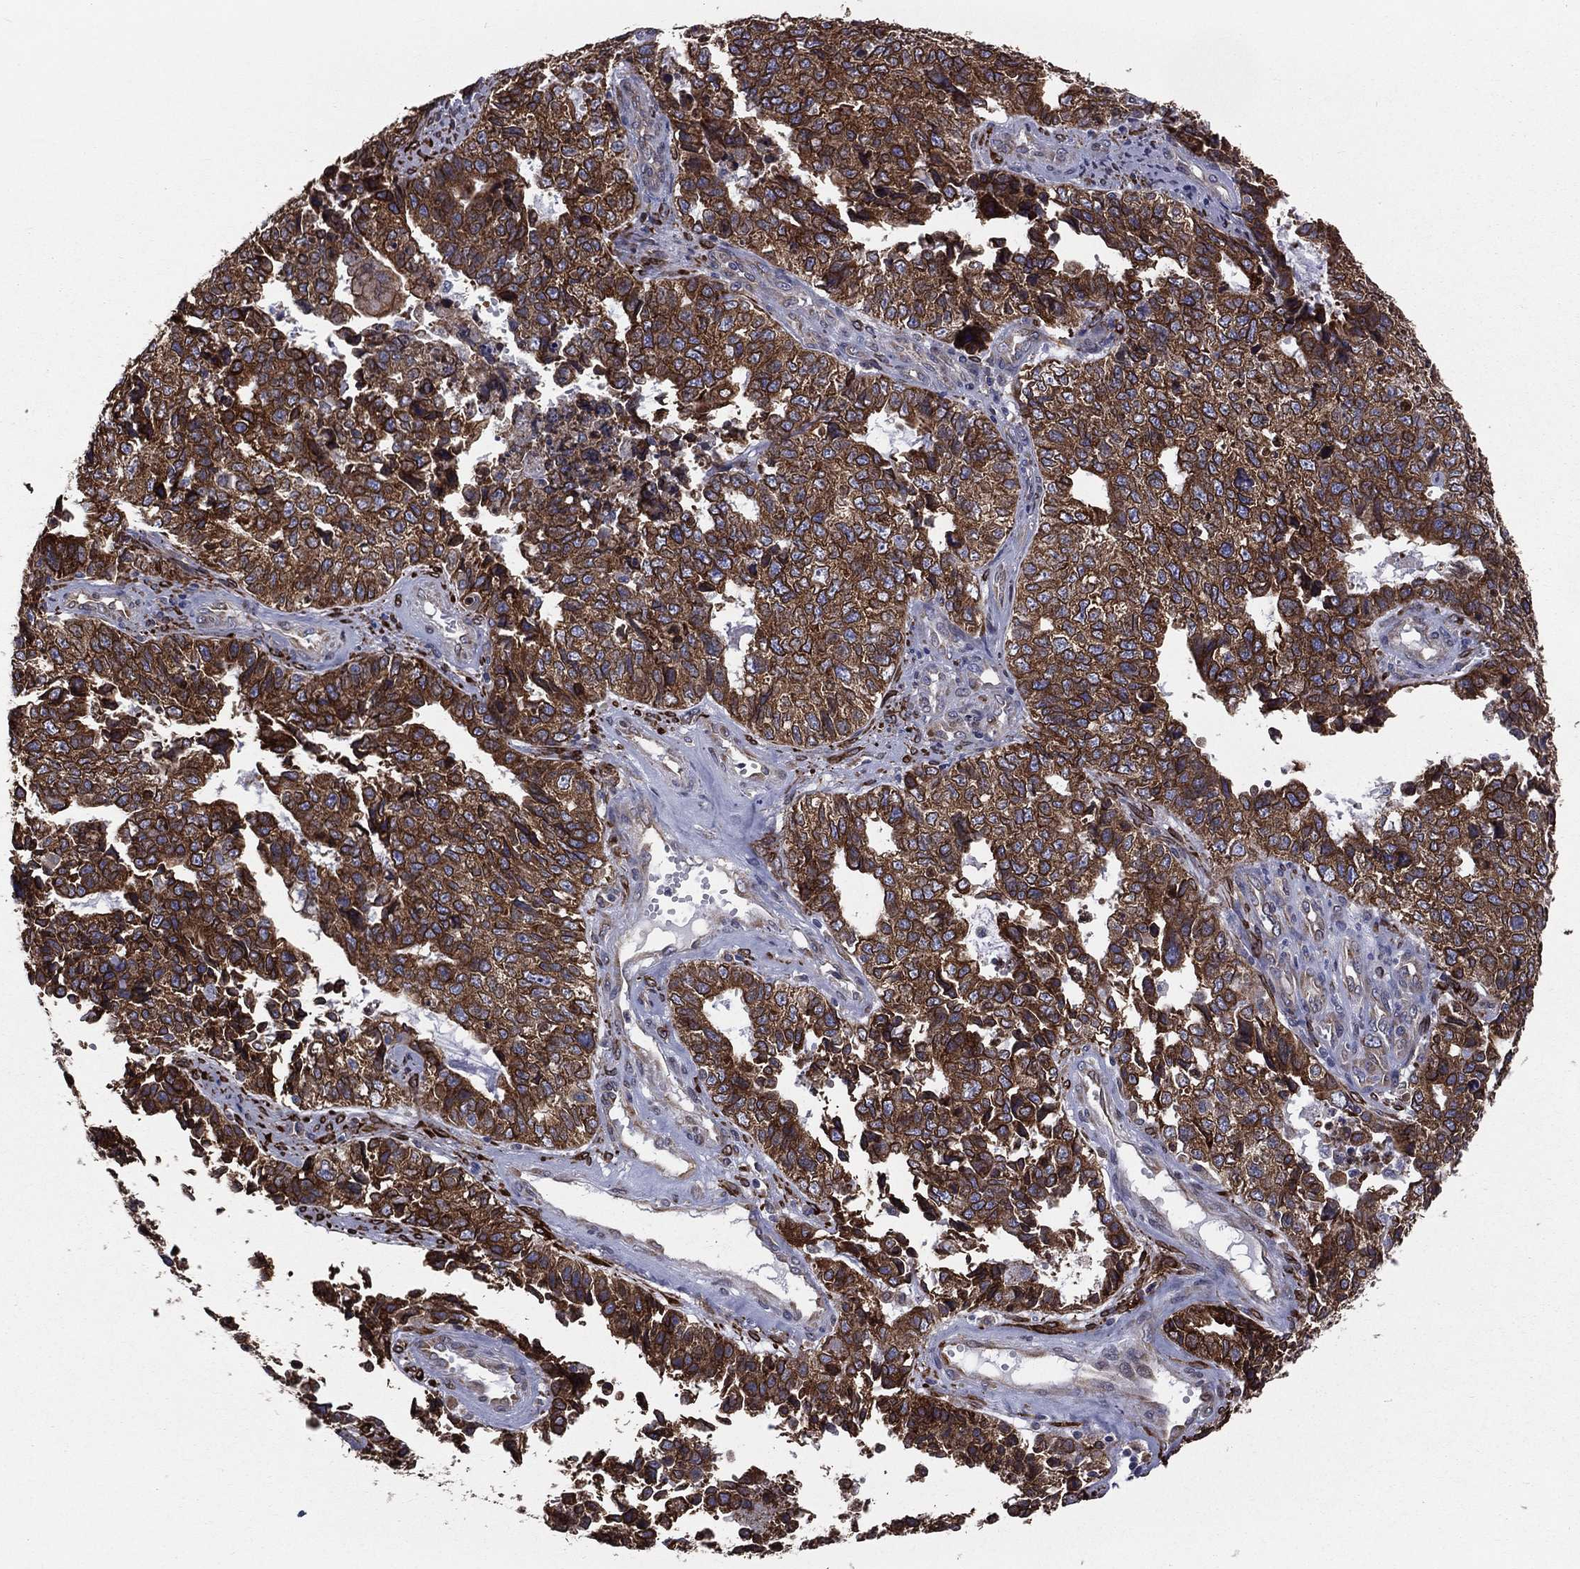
{"staining": {"intensity": "strong", "quantity": ">75%", "location": "cytoplasmic/membranous"}, "tissue": "cervical cancer", "cell_type": "Tumor cells", "image_type": "cancer", "snomed": [{"axis": "morphology", "description": "Squamous cell carcinoma, NOS"}, {"axis": "topography", "description": "Cervix"}], "caption": "Immunohistochemical staining of human cervical cancer (squamous cell carcinoma) exhibits high levels of strong cytoplasmic/membranous expression in approximately >75% of tumor cells. The staining was performed using DAB, with brown indicating positive protein expression. Nuclei are stained blue with hematoxylin.", "gene": "PGRMC1", "patient": {"sex": "female", "age": 63}}